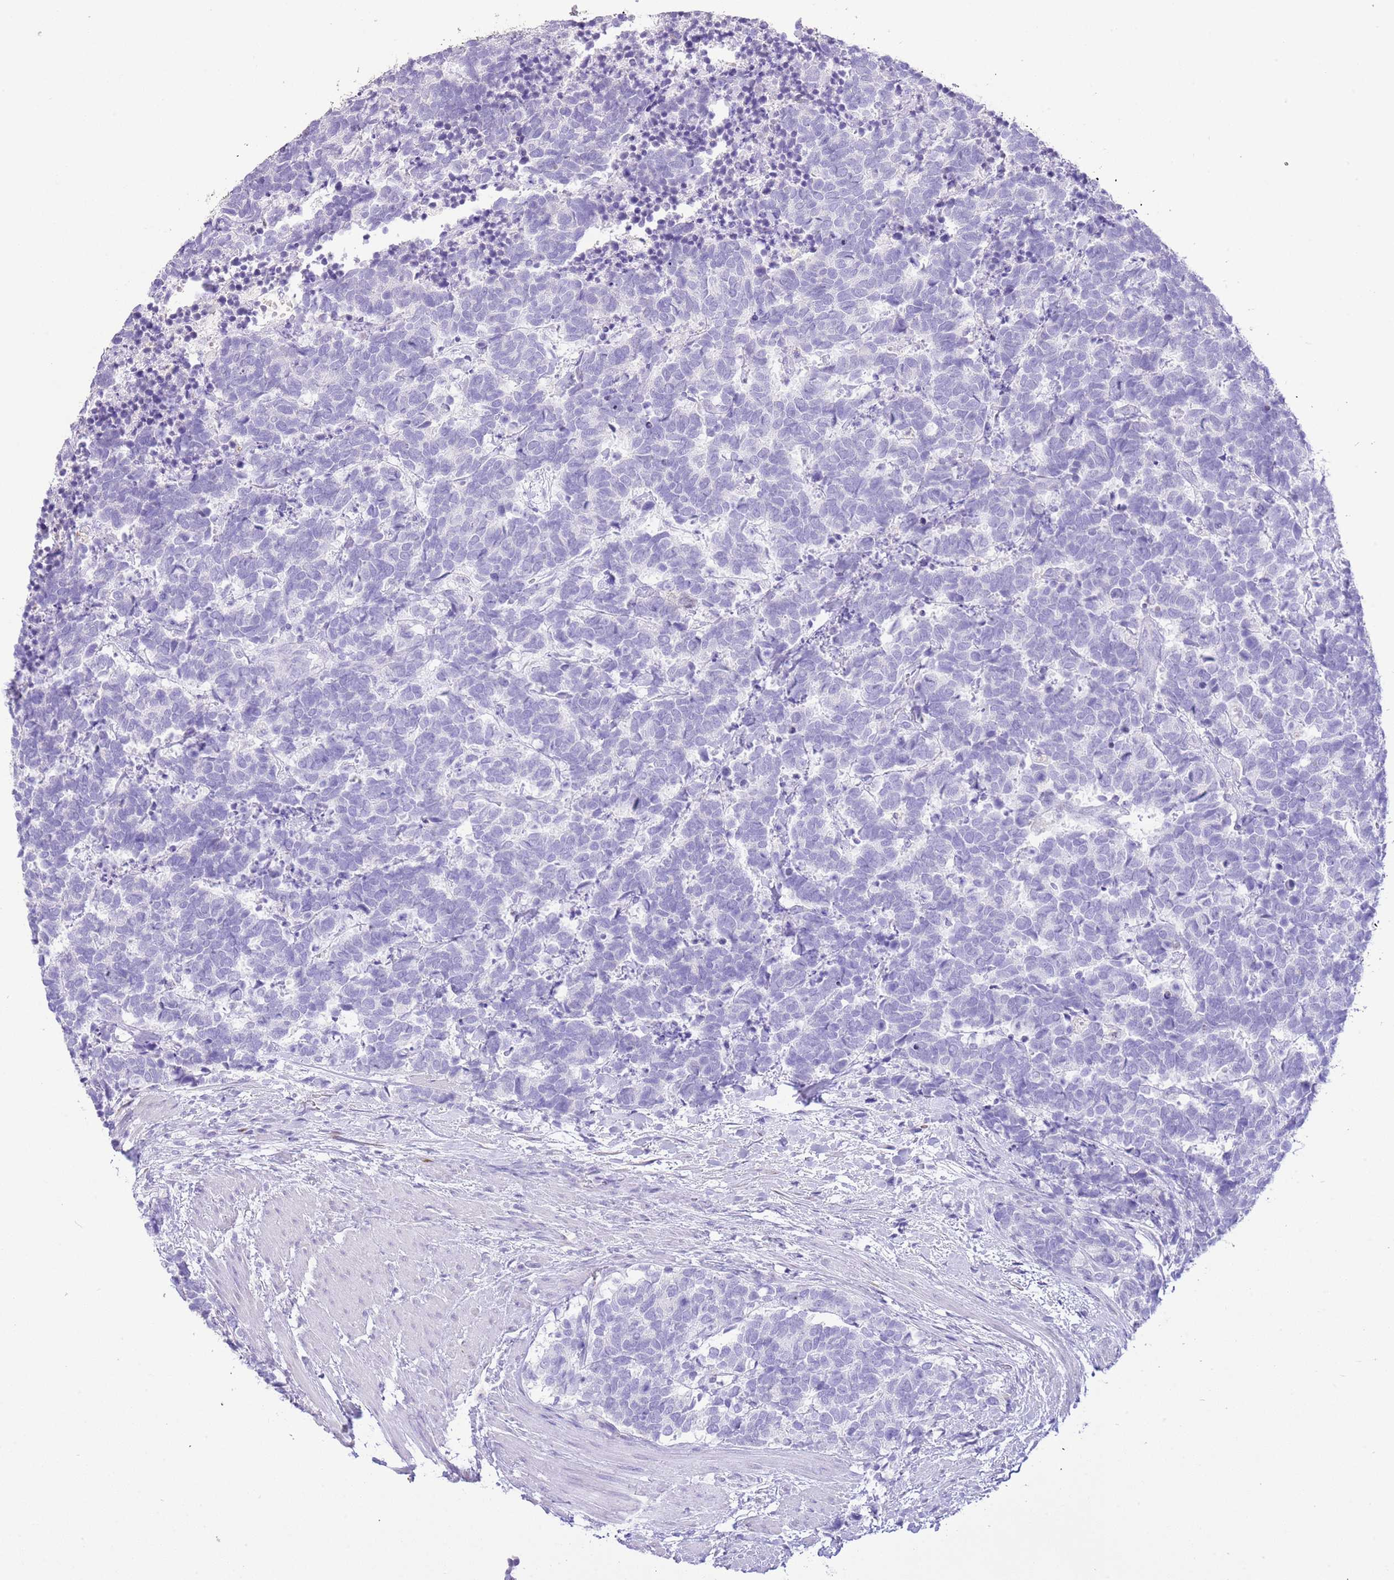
{"staining": {"intensity": "negative", "quantity": "none", "location": "none"}, "tissue": "carcinoid", "cell_type": "Tumor cells", "image_type": "cancer", "snomed": [{"axis": "morphology", "description": "Carcinoma, NOS"}, {"axis": "morphology", "description": "Carcinoid, malignant, NOS"}, {"axis": "topography", "description": "Prostate"}], "caption": "The image exhibits no significant positivity in tumor cells of carcinoid.", "gene": "OR2Z1", "patient": {"sex": "male", "age": 57}}